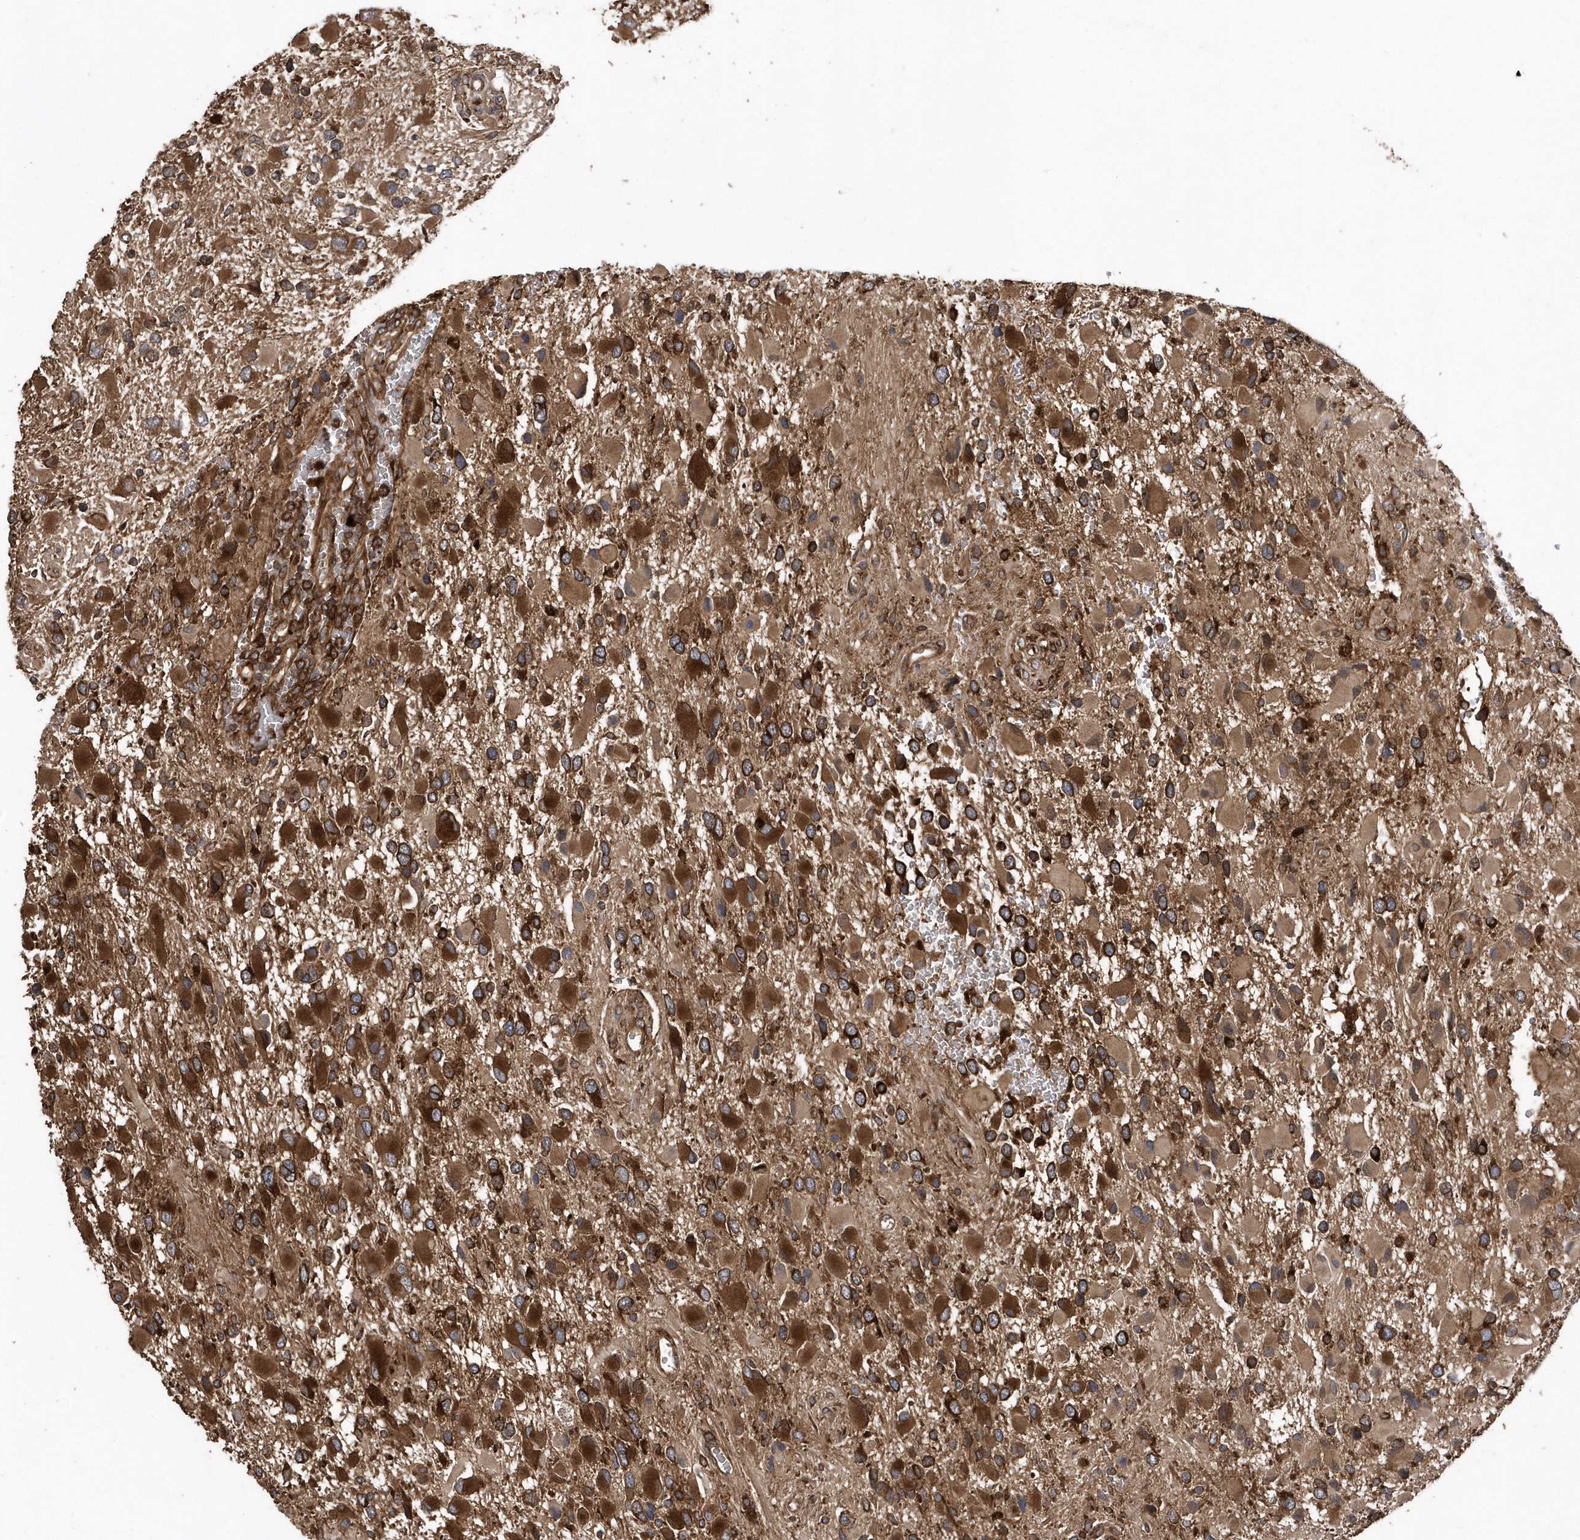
{"staining": {"intensity": "strong", "quantity": ">75%", "location": "cytoplasmic/membranous"}, "tissue": "glioma", "cell_type": "Tumor cells", "image_type": "cancer", "snomed": [{"axis": "morphology", "description": "Glioma, malignant, High grade"}, {"axis": "topography", "description": "Brain"}], "caption": "Tumor cells demonstrate high levels of strong cytoplasmic/membranous positivity in about >75% of cells in human glioma. The protein of interest is stained brown, and the nuclei are stained in blue (DAB IHC with brightfield microscopy, high magnification).", "gene": "WASHC5", "patient": {"sex": "male", "age": 53}}